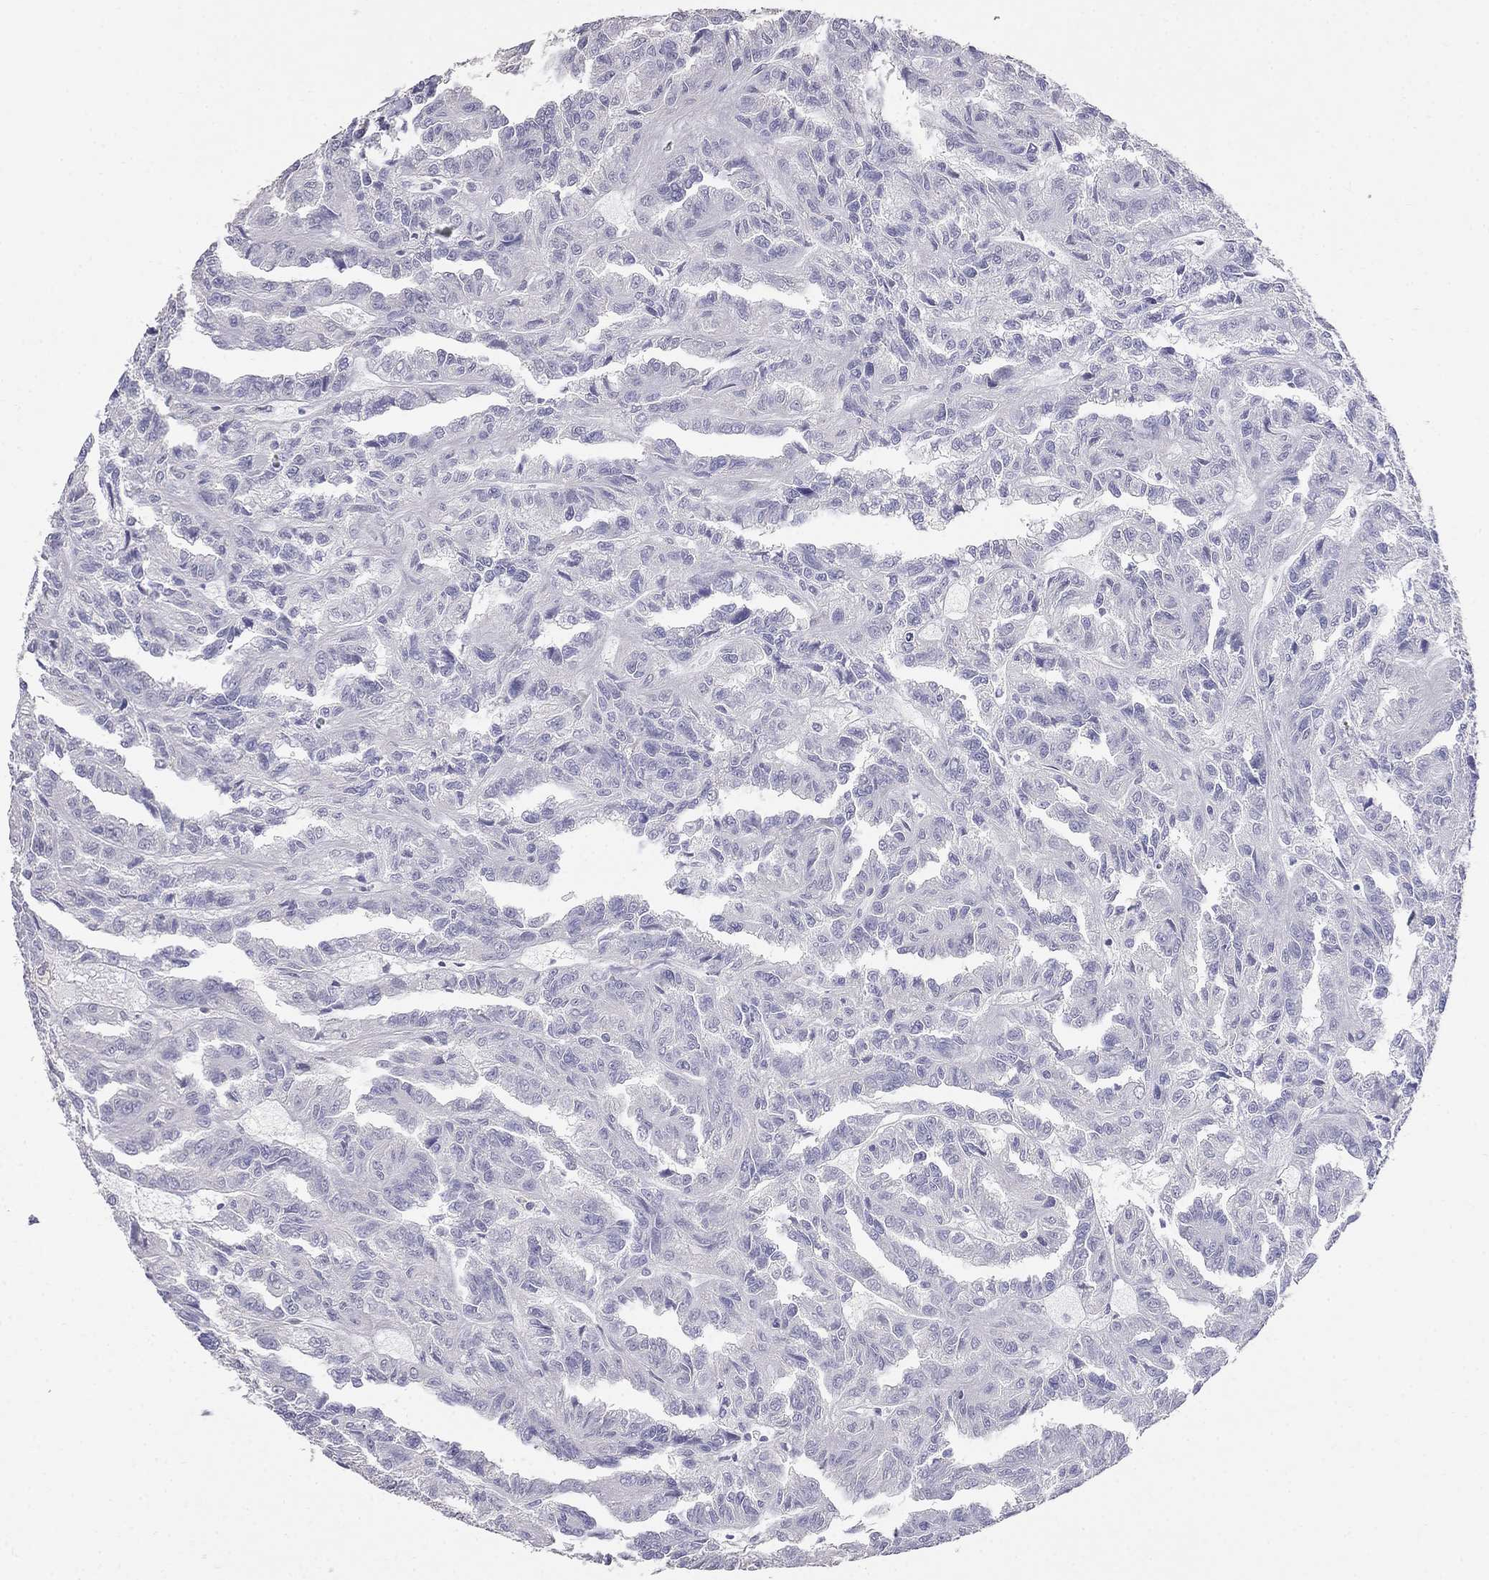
{"staining": {"intensity": "negative", "quantity": "none", "location": "none"}, "tissue": "renal cancer", "cell_type": "Tumor cells", "image_type": "cancer", "snomed": [{"axis": "morphology", "description": "Adenocarcinoma, NOS"}, {"axis": "topography", "description": "Kidney"}], "caption": "IHC of human renal cancer displays no expression in tumor cells. Nuclei are stained in blue.", "gene": "LY6H", "patient": {"sex": "male", "age": 79}}